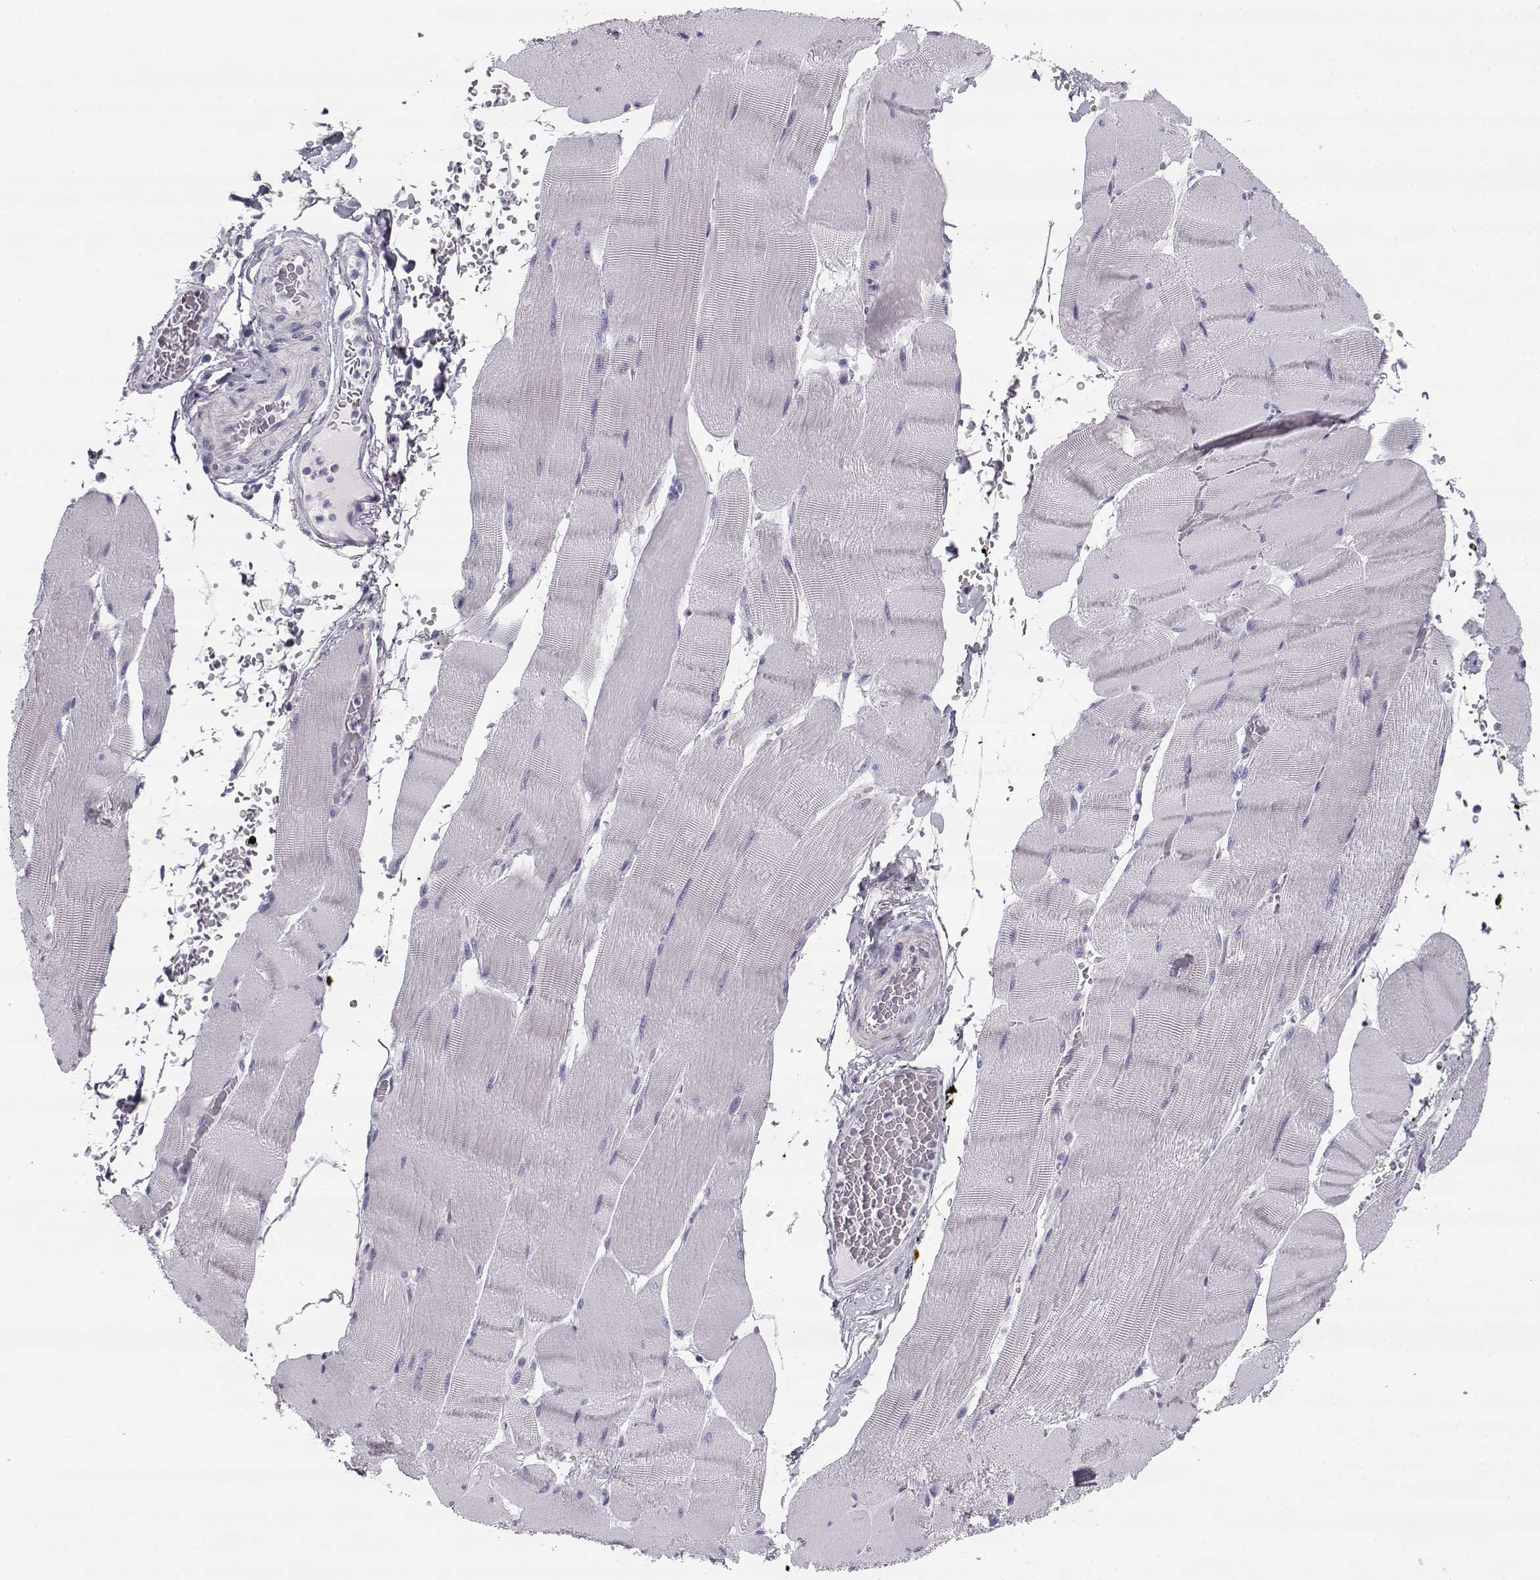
{"staining": {"intensity": "negative", "quantity": "none", "location": "none"}, "tissue": "skeletal muscle", "cell_type": "Myocytes", "image_type": "normal", "snomed": [{"axis": "morphology", "description": "Normal tissue, NOS"}, {"axis": "topography", "description": "Skeletal muscle"}], "caption": "Micrograph shows no protein positivity in myocytes of unremarkable skeletal muscle. The staining is performed using DAB (3,3'-diaminobenzidine) brown chromogen with nuclei counter-stained in using hematoxylin.", "gene": "CREB3L3", "patient": {"sex": "male", "age": 56}}